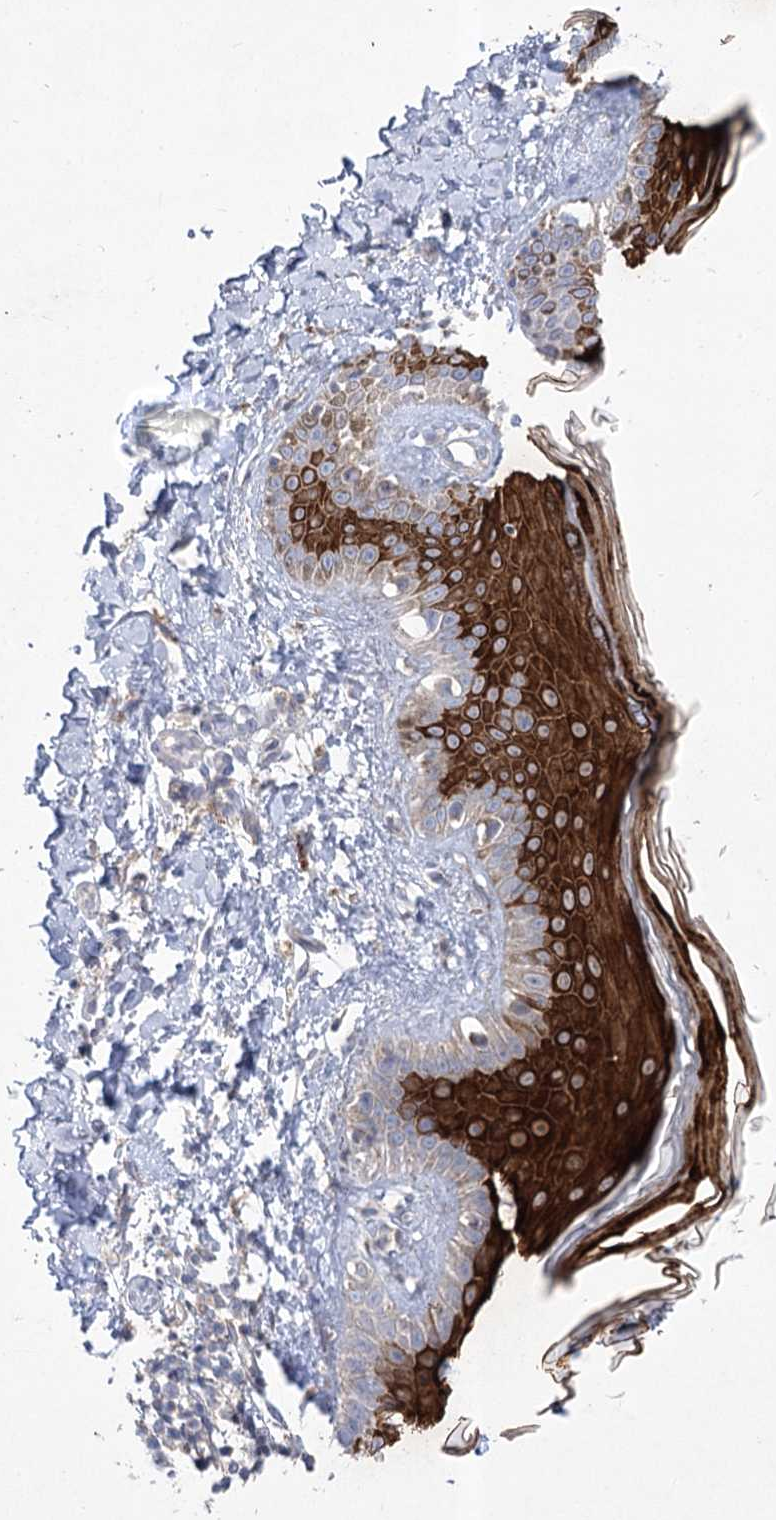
{"staining": {"intensity": "negative", "quantity": "none", "location": "none"}, "tissue": "skin", "cell_type": "Fibroblasts", "image_type": "normal", "snomed": [{"axis": "morphology", "description": "Normal tissue, NOS"}, {"axis": "topography", "description": "Skin"}], "caption": "The photomicrograph shows no significant staining in fibroblasts of skin. The staining is performed using DAB (3,3'-diaminobenzidine) brown chromogen with nuclei counter-stained in using hematoxylin.", "gene": "ITSN2", "patient": {"sex": "male", "age": 52}}